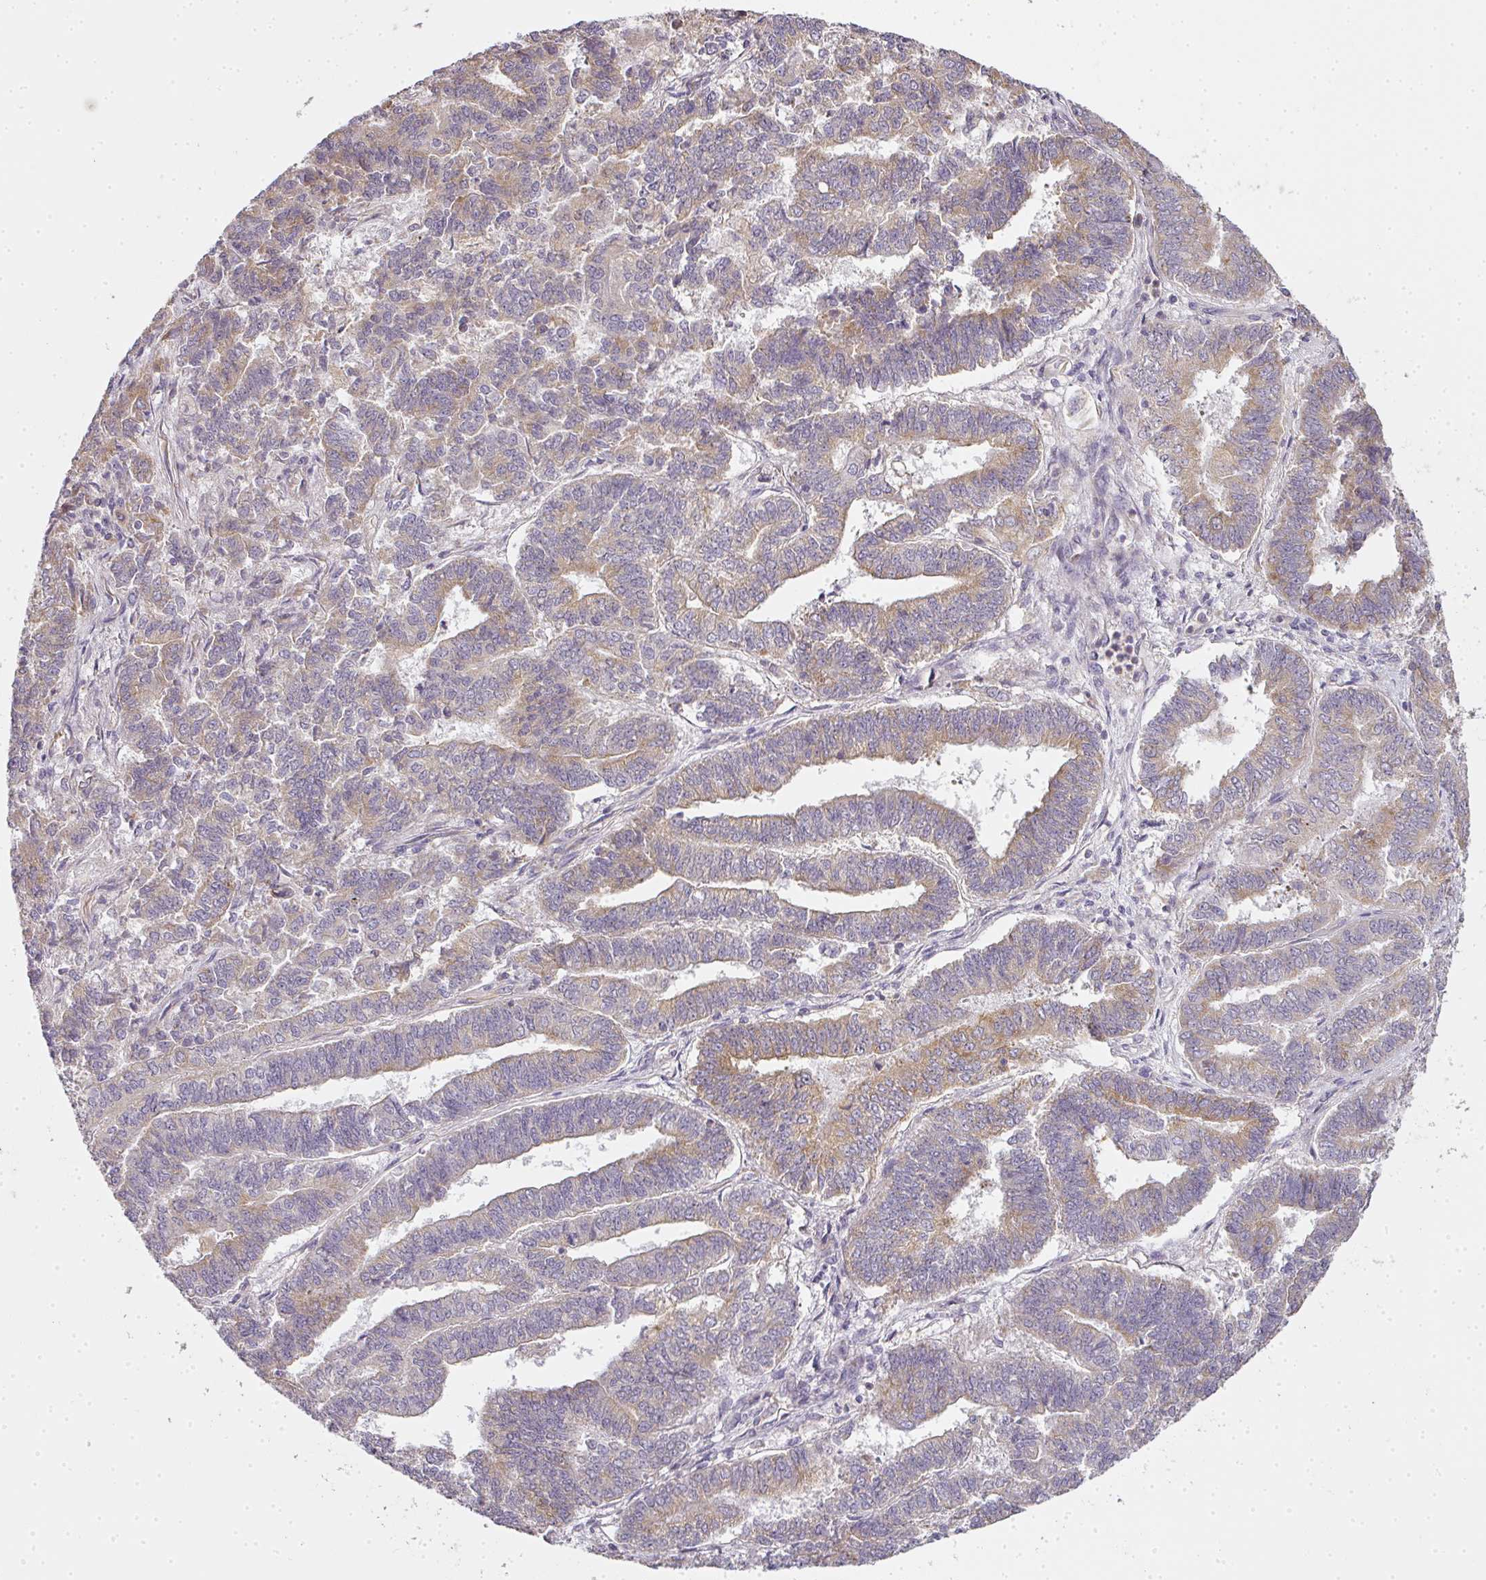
{"staining": {"intensity": "moderate", "quantity": "25%-75%", "location": "cytoplasmic/membranous"}, "tissue": "endometrial cancer", "cell_type": "Tumor cells", "image_type": "cancer", "snomed": [{"axis": "morphology", "description": "Adenocarcinoma, NOS"}, {"axis": "topography", "description": "Endometrium"}], "caption": "DAB immunohistochemical staining of endometrial cancer displays moderate cytoplasmic/membranous protein staining in approximately 25%-75% of tumor cells. (DAB (3,3'-diaminobenzidine) = brown stain, brightfield microscopy at high magnification).", "gene": "MED19", "patient": {"sex": "female", "age": 72}}